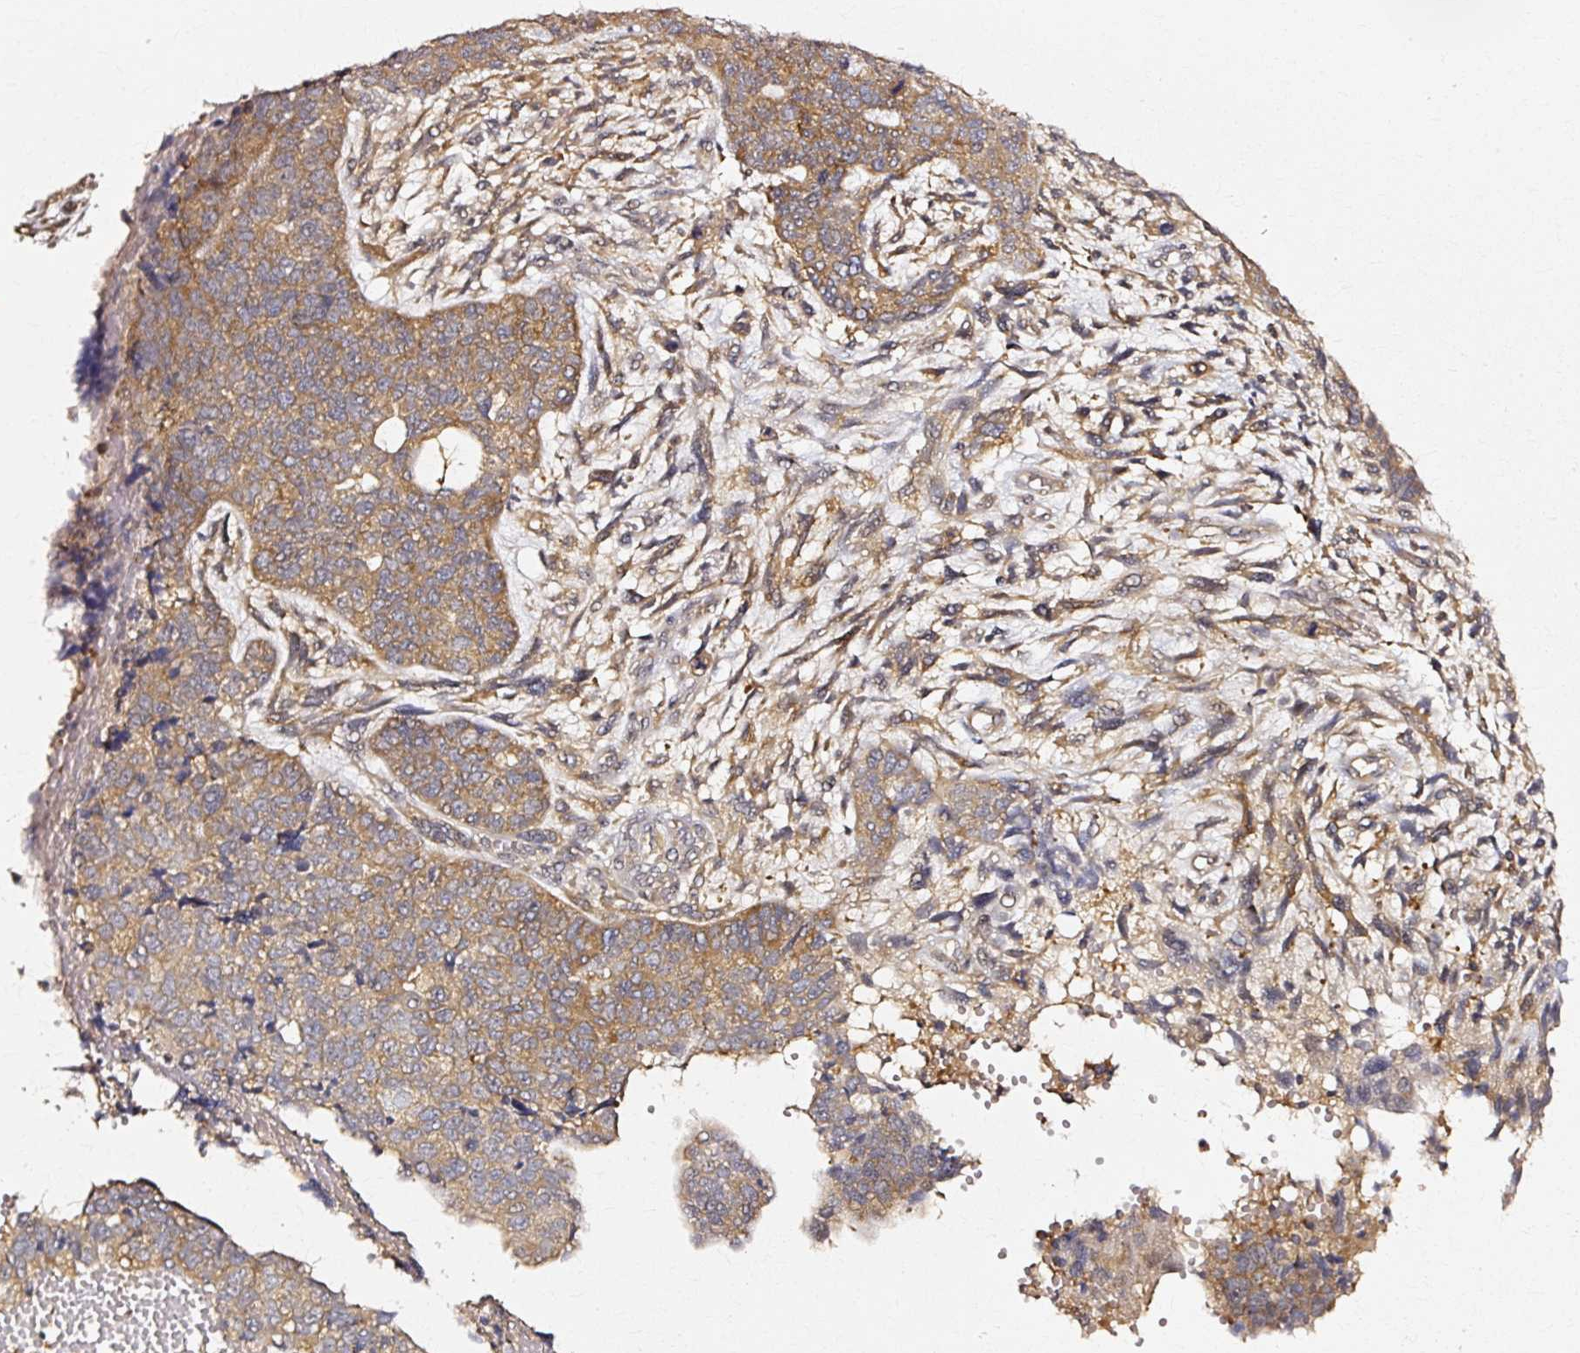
{"staining": {"intensity": "moderate", "quantity": ">75%", "location": "cytoplasmic/membranous"}, "tissue": "cervical cancer", "cell_type": "Tumor cells", "image_type": "cancer", "snomed": [{"axis": "morphology", "description": "Squamous cell carcinoma, NOS"}, {"axis": "topography", "description": "Cervix"}], "caption": "IHC photomicrograph of human cervical squamous cell carcinoma stained for a protein (brown), which shows medium levels of moderate cytoplasmic/membranous positivity in approximately >75% of tumor cells.", "gene": "RGPD5", "patient": {"sex": "female", "age": 63}}